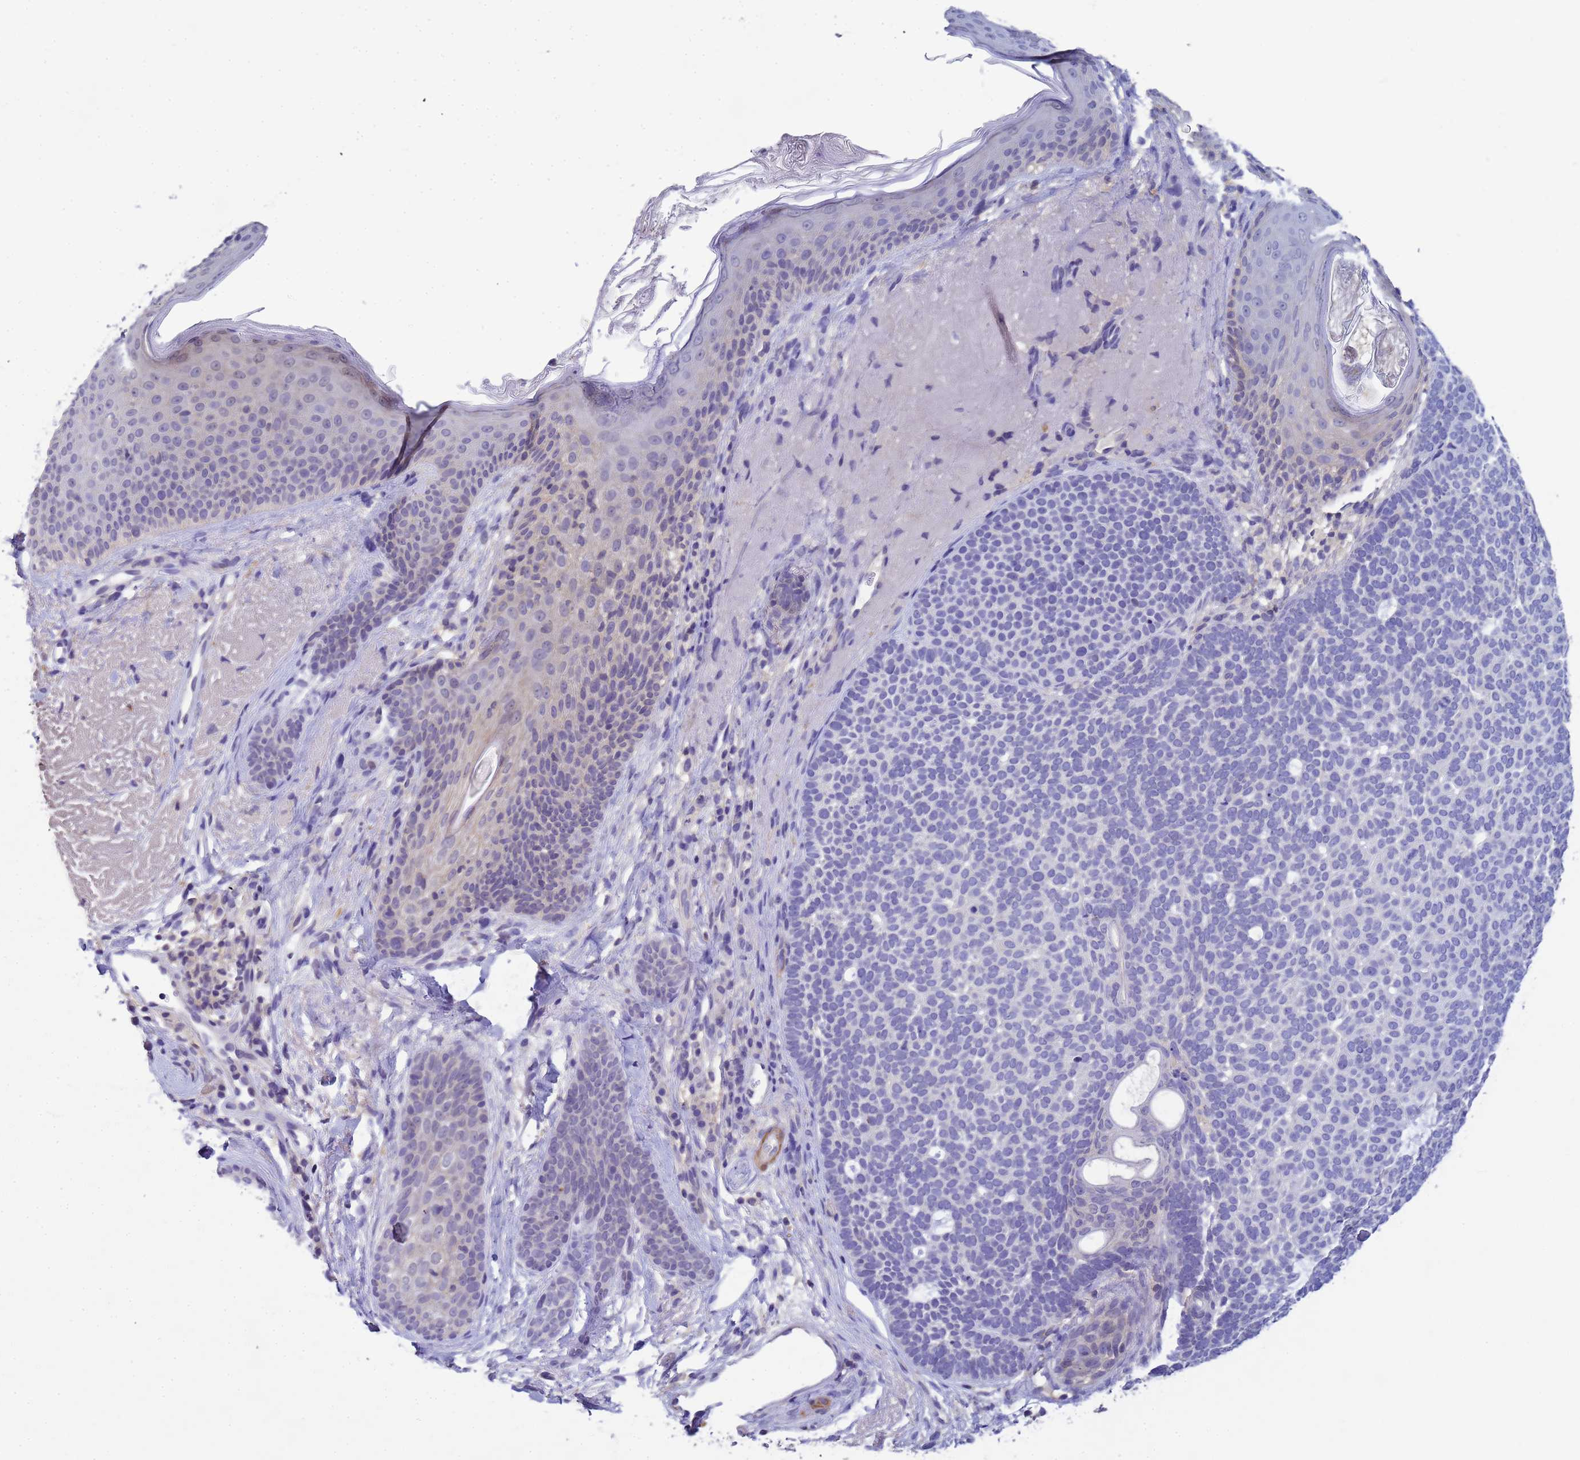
{"staining": {"intensity": "negative", "quantity": "none", "location": "none"}, "tissue": "skin cancer", "cell_type": "Tumor cells", "image_type": "cancer", "snomed": [{"axis": "morphology", "description": "Basal cell carcinoma"}, {"axis": "topography", "description": "Skin"}], "caption": "Skin cancer was stained to show a protein in brown. There is no significant expression in tumor cells. (DAB (3,3'-diaminobenzidine) immunohistochemistry (IHC) with hematoxylin counter stain).", "gene": "KLHL13", "patient": {"sex": "female", "age": 77}}